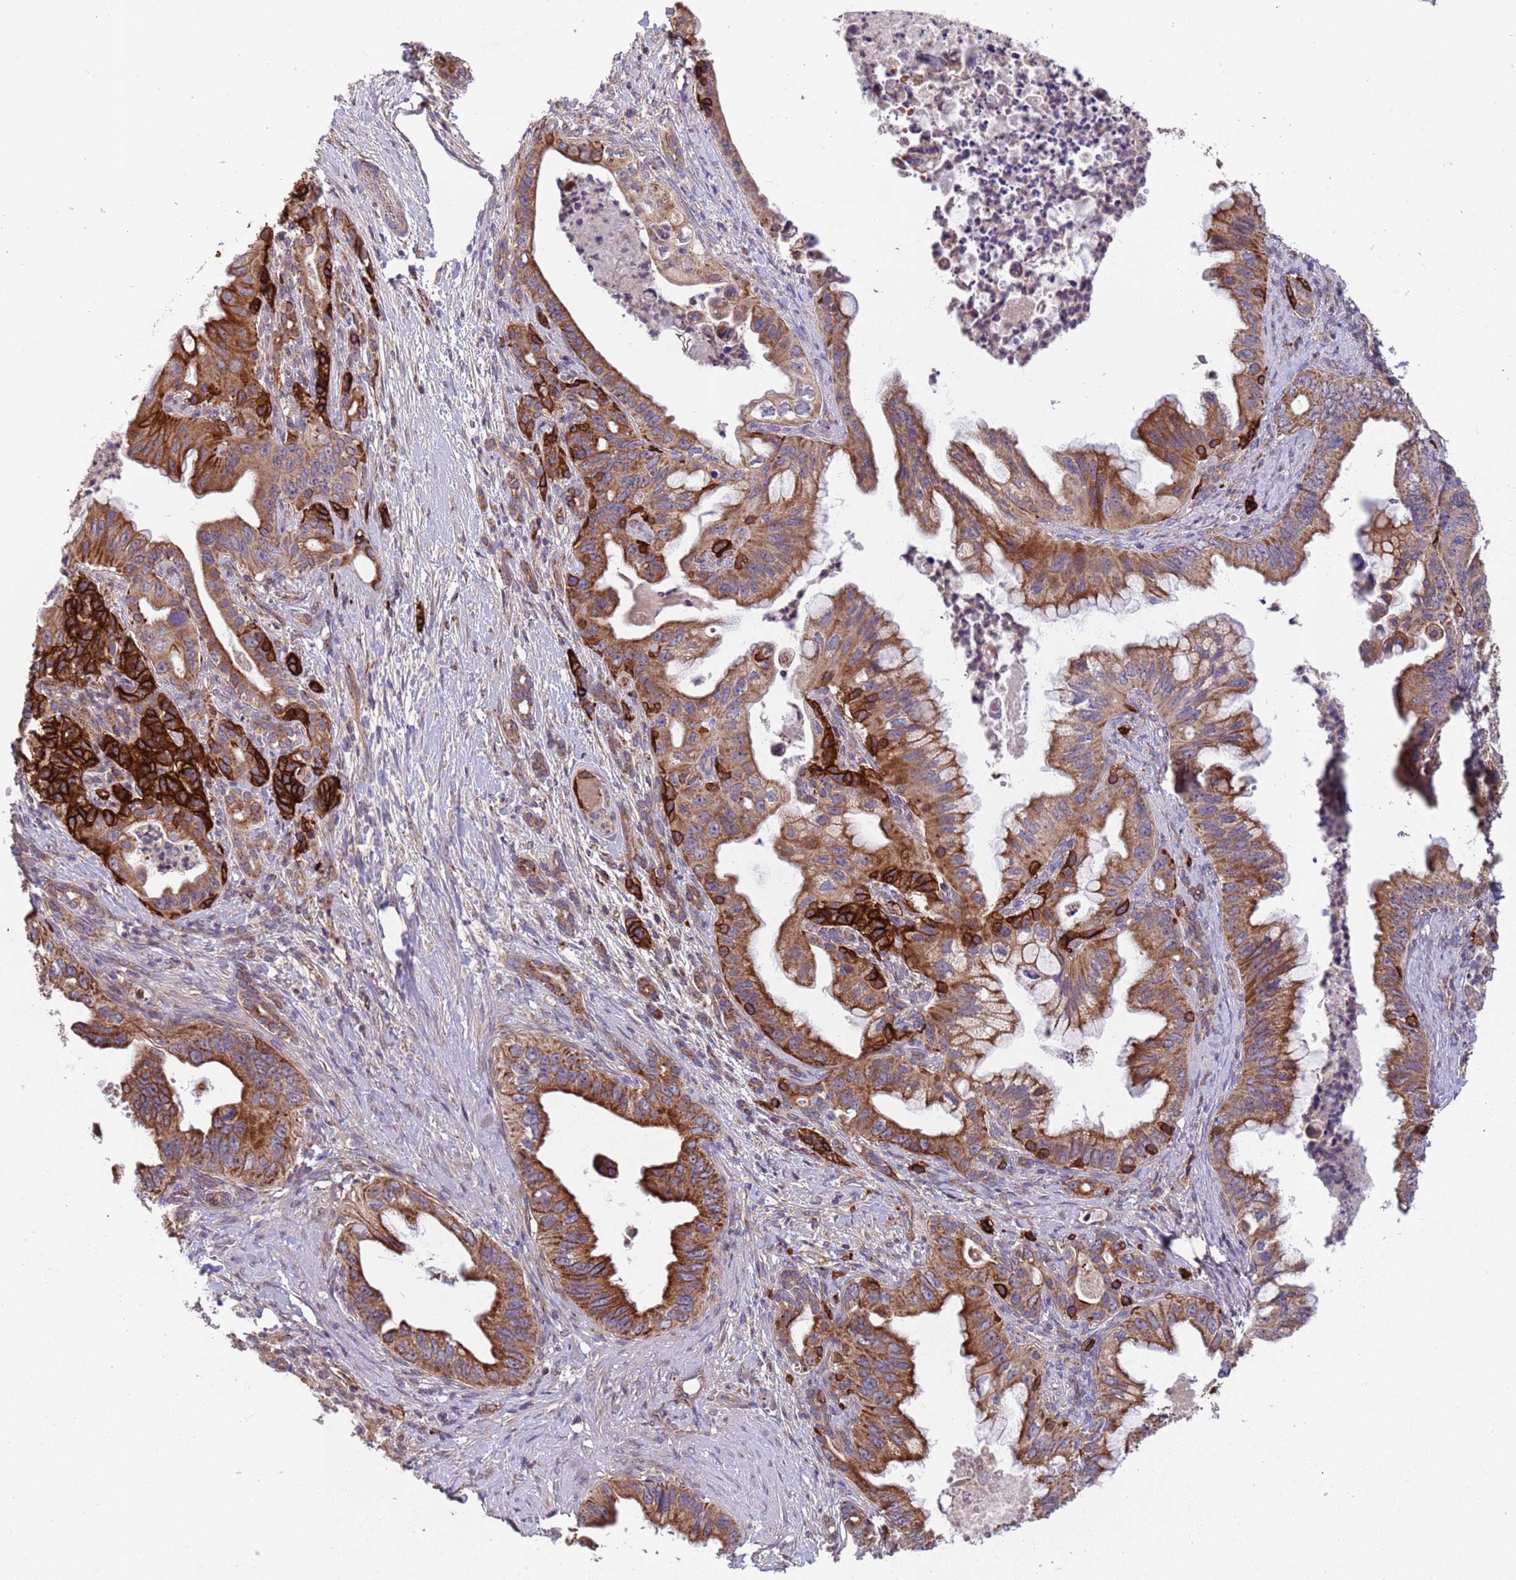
{"staining": {"intensity": "strong", "quantity": "25%-75%", "location": "cytoplasmic/membranous"}, "tissue": "pancreatic cancer", "cell_type": "Tumor cells", "image_type": "cancer", "snomed": [{"axis": "morphology", "description": "Adenocarcinoma, NOS"}, {"axis": "topography", "description": "Pancreas"}], "caption": "Pancreatic adenocarcinoma stained with immunohistochemistry (IHC) displays strong cytoplasmic/membranous staining in approximately 25%-75% of tumor cells.", "gene": "ACAD8", "patient": {"sex": "male", "age": 58}}